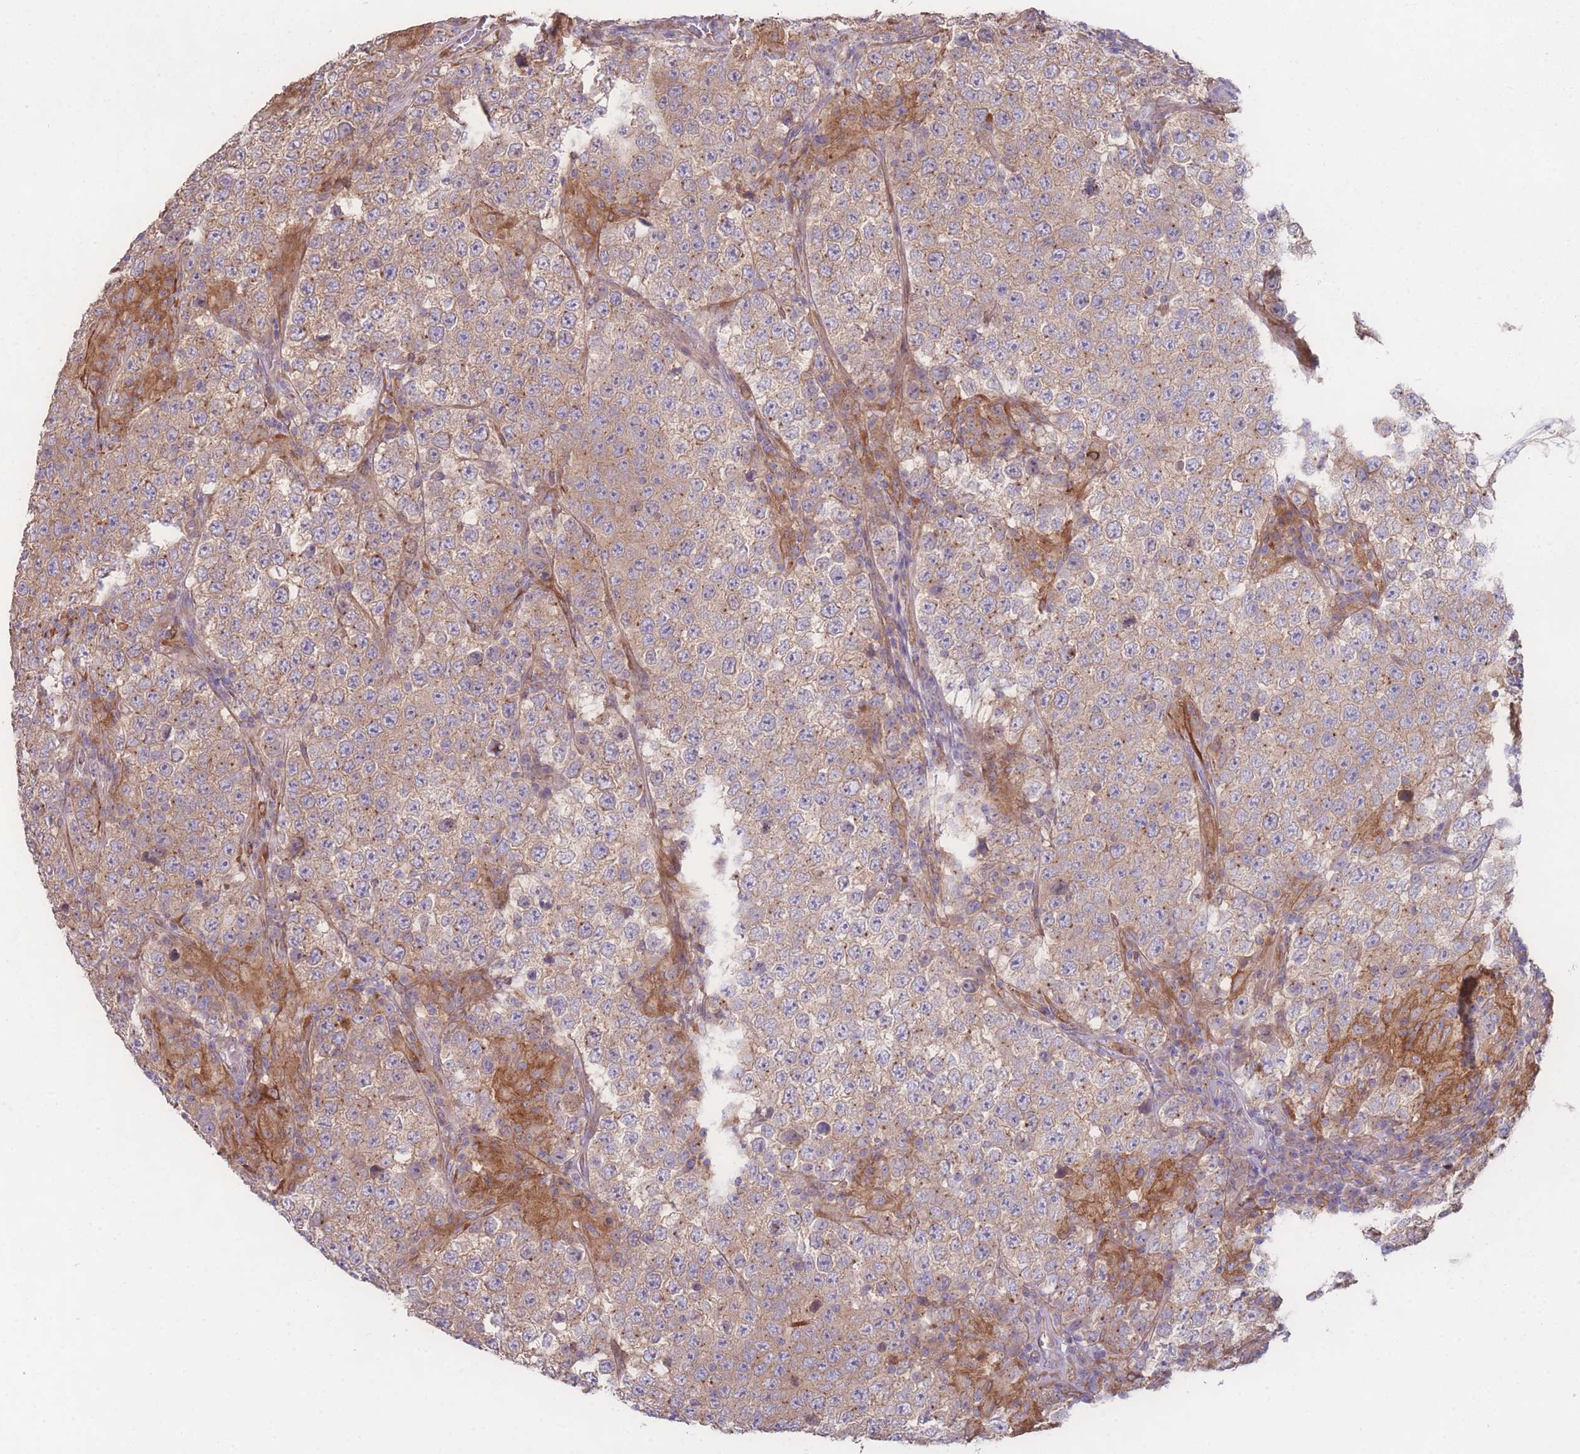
{"staining": {"intensity": "weak", "quantity": "25%-75%", "location": "cytoplasmic/membranous"}, "tissue": "testis cancer", "cell_type": "Tumor cells", "image_type": "cancer", "snomed": [{"axis": "morphology", "description": "Normal tissue, NOS"}, {"axis": "morphology", "description": "Urothelial carcinoma, High grade"}, {"axis": "morphology", "description": "Seminoma, NOS"}, {"axis": "morphology", "description": "Carcinoma, Embryonal, NOS"}, {"axis": "topography", "description": "Urinary bladder"}, {"axis": "topography", "description": "Testis"}], "caption": "Protein staining by immunohistochemistry exhibits weak cytoplasmic/membranous staining in about 25%-75% of tumor cells in testis cancer (embryonal carcinoma). The staining was performed using DAB to visualize the protein expression in brown, while the nuclei were stained in blue with hematoxylin (Magnification: 20x).", "gene": "STEAP3", "patient": {"sex": "male", "age": 41}}